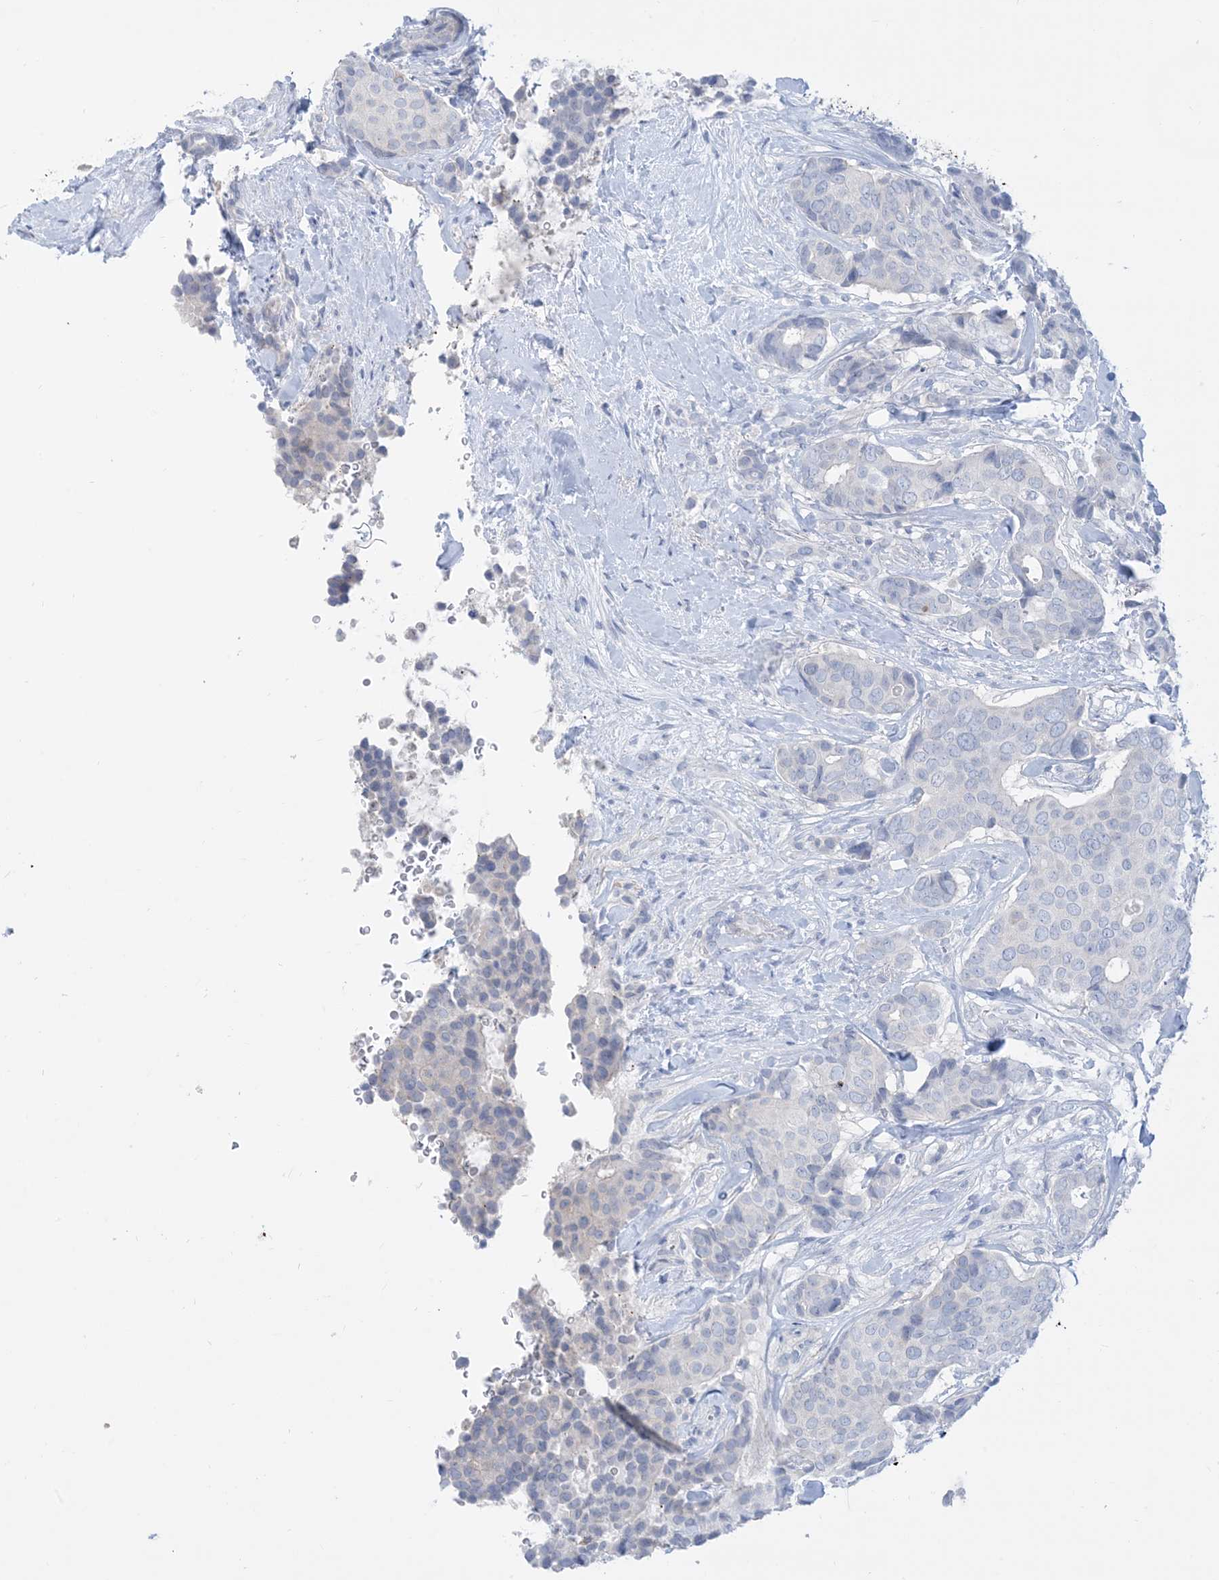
{"staining": {"intensity": "negative", "quantity": "none", "location": "none"}, "tissue": "breast cancer", "cell_type": "Tumor cells", "image_type": "cancer", "snomed": [{"axis": "morphology", "description": "Duct carcinoma"}, {"axis": "topography", "description": "Breast"}], "caption": "Tumor cells are negative for protein expression in human infiltrating ductal carcinoma (breast).", "gene": "MARS2", "patient": {"sex": "female", "age": 75}}